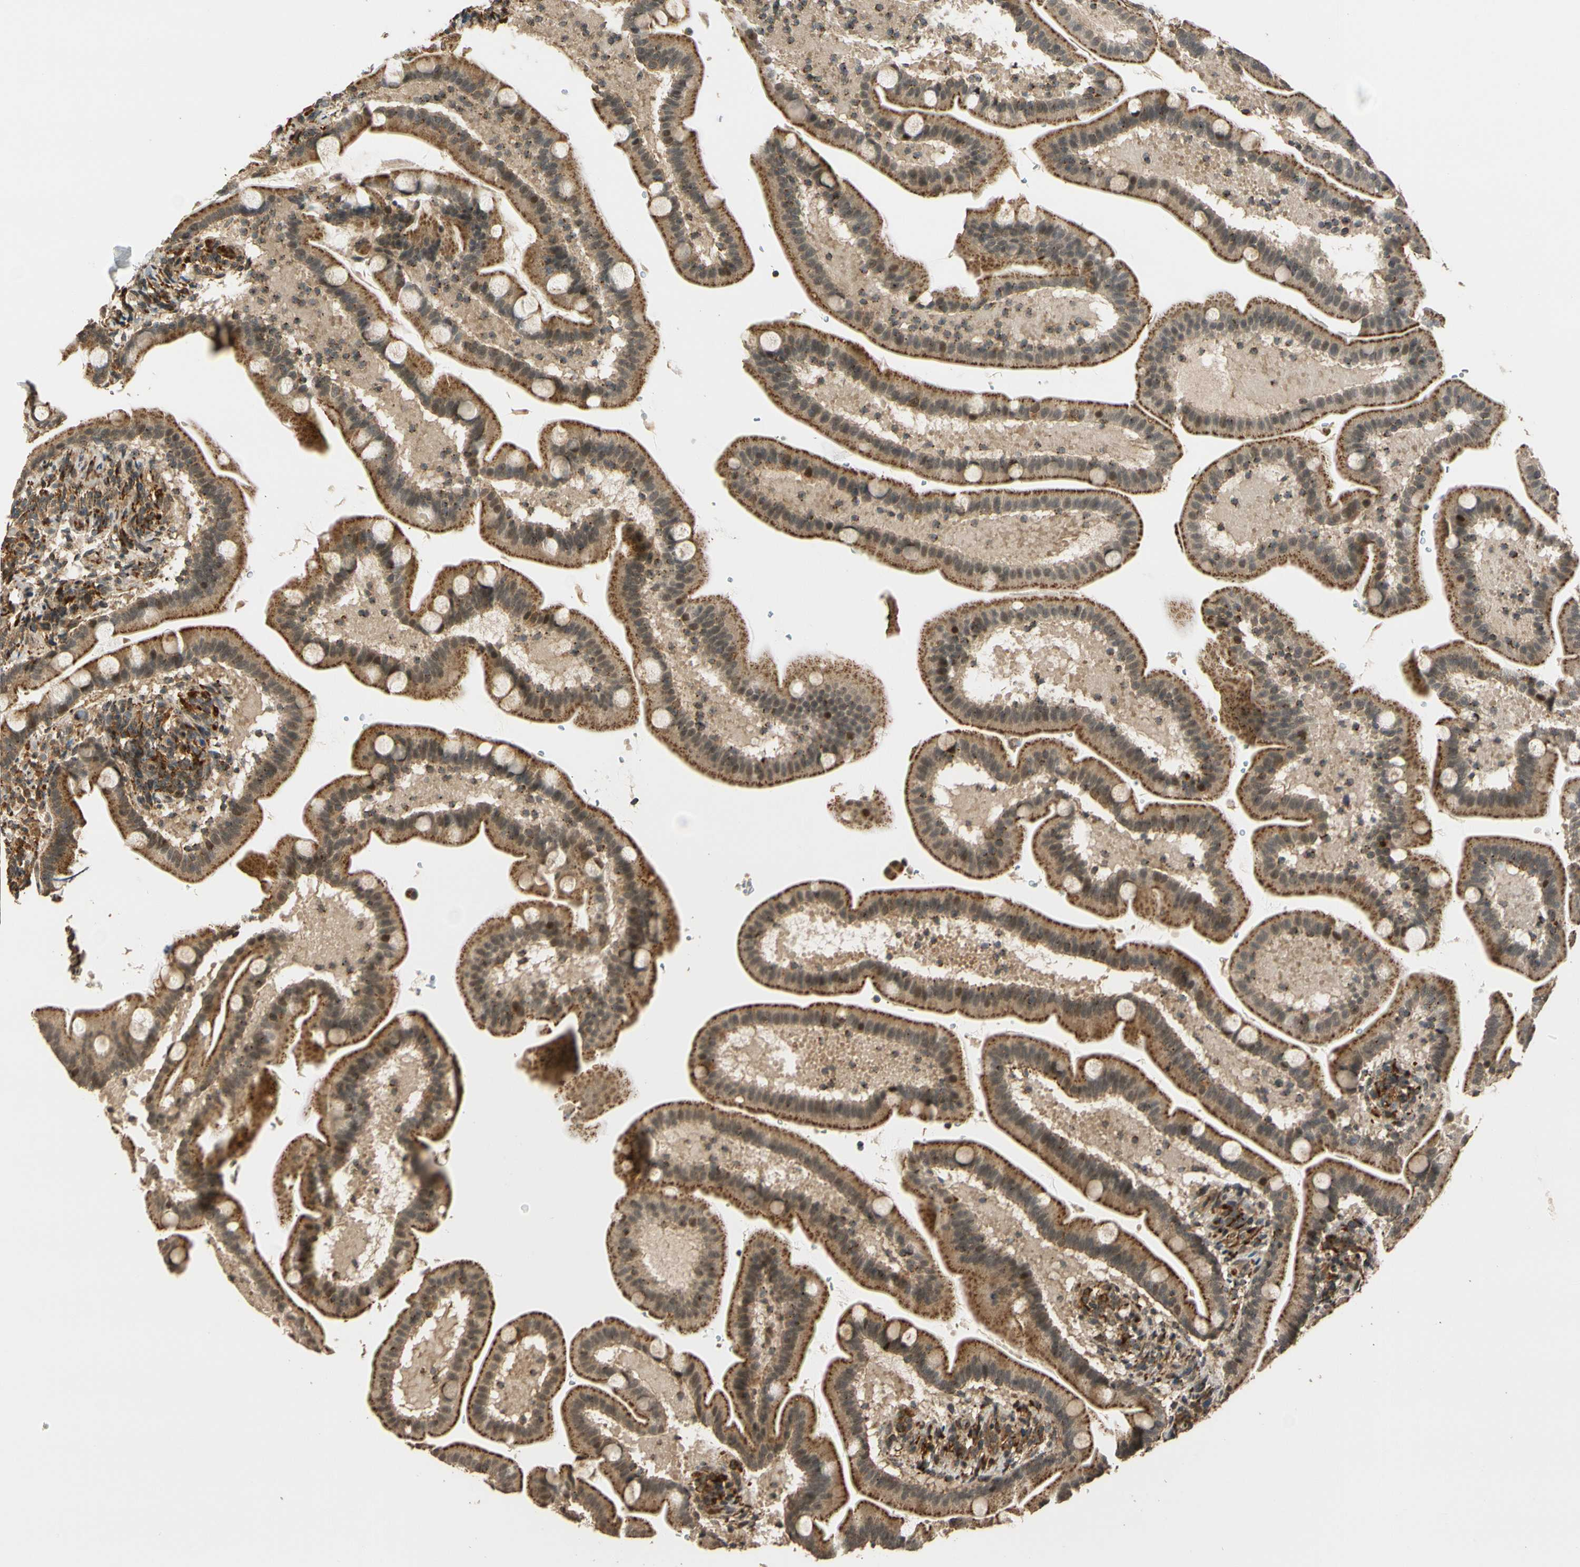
{"staining": {"intensity": "strong", "quantity": ">75%", "location": "cytoplasmic/membranous"}, "tissue": "duodenum", "cell_type": "Glandular cells", "image_type": "normal", "snomed": [{"axis": "morphology", "description": "Normal tissue, NOS"}, {"axis": "topography", "description": "Duodenum"}], "caption": "The photomicrograph displays staining of unremarkable duodenum, revealing strong cytoplasmic/membranous protein positivity (brown color) within glandular cells. The staining was performed using DAB (3,3'-diaminobenzidine), with brown indicating positive protein expression. Nuclei are stained blue with hematoxylin.", "gene": "LAMTOR1", "patient": {"sex": "male", "age": 54}}